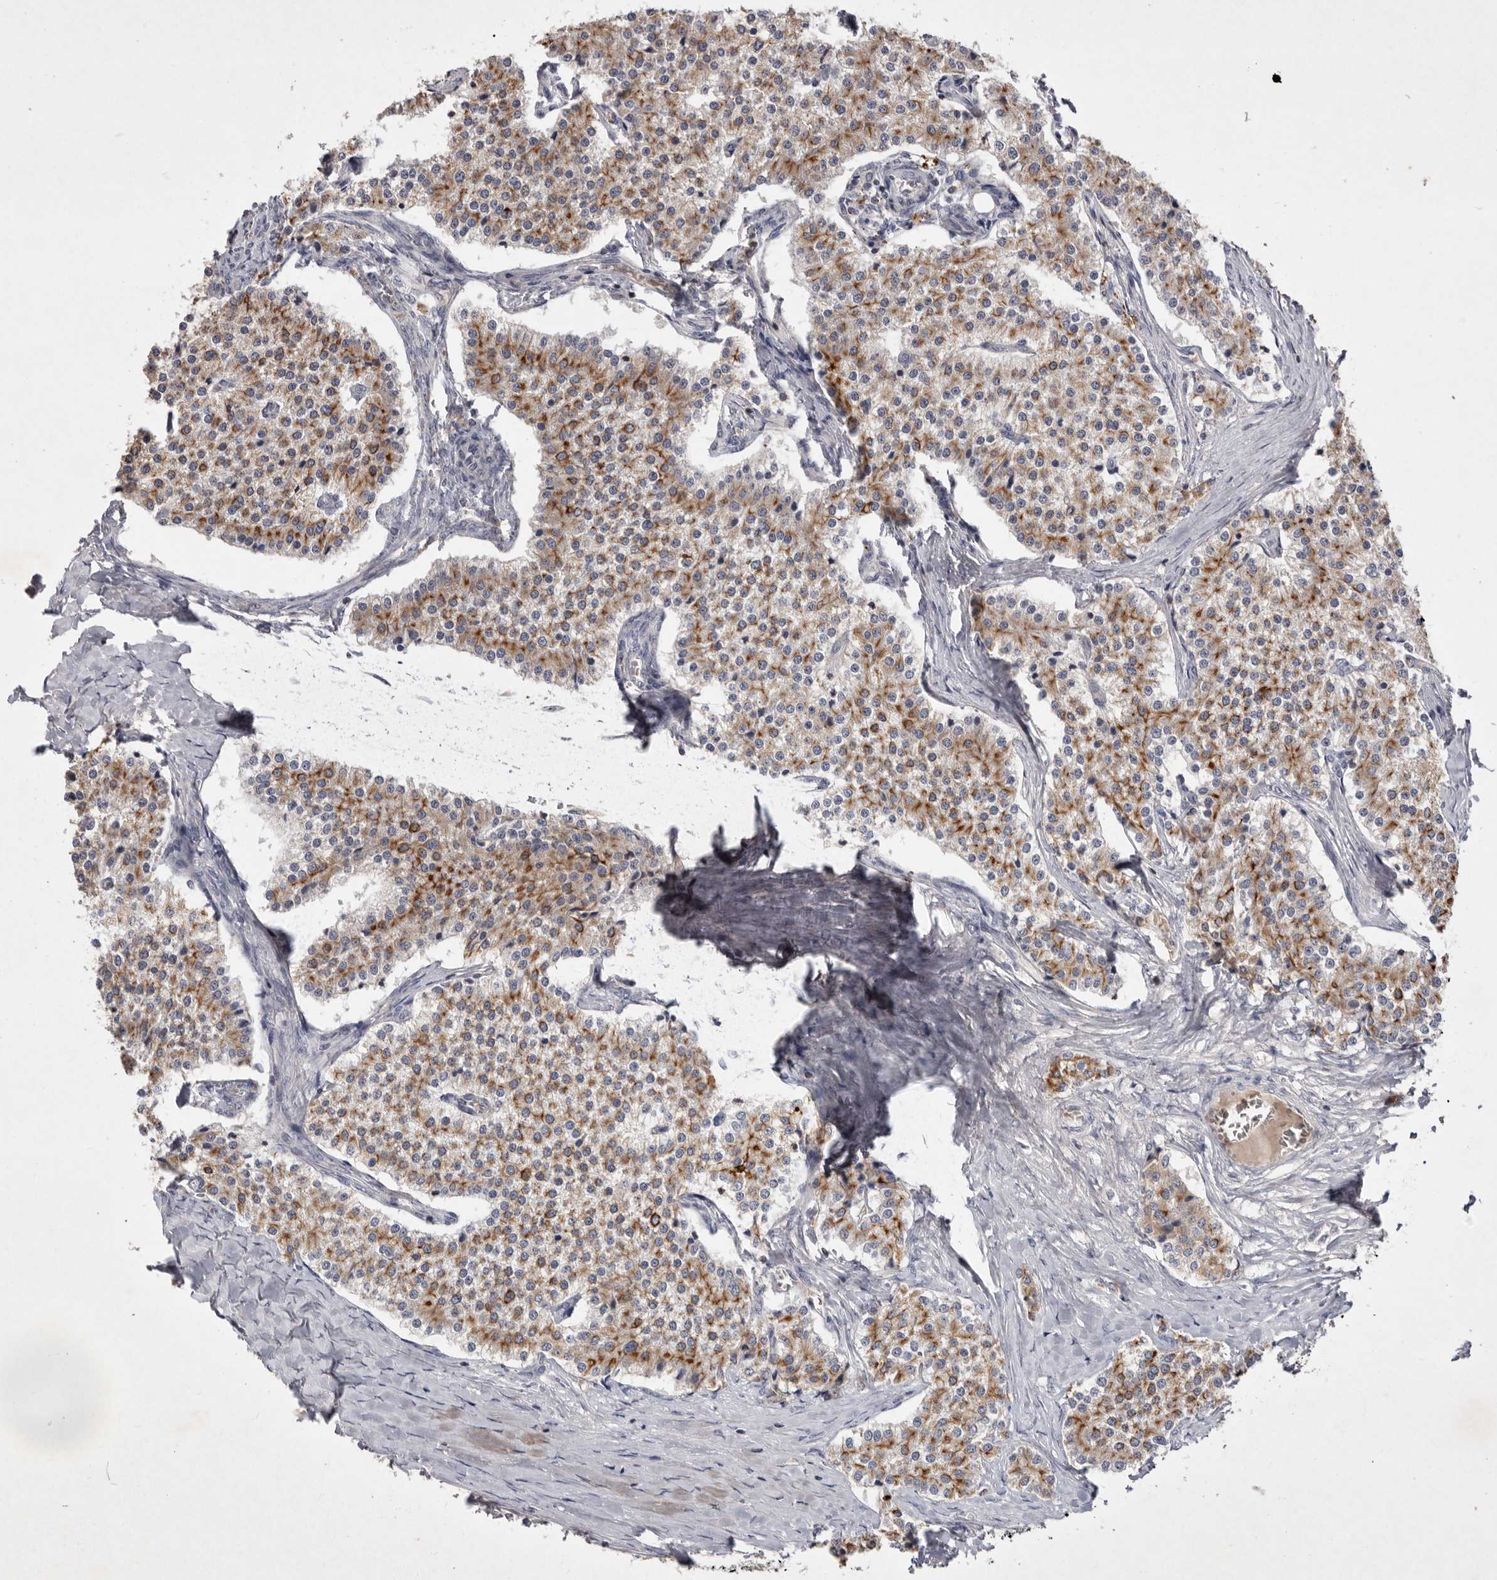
{"staining": {"intensity": "moderate", "quantity": ">75%", "location": "cytoplasmic/membranous"}, "tissue": "carcinoid", "cell_type": "Tumor cells", "image_type": "cancer", "snomed": [{"axis": "morphology", "description": "Carcinoid, malignant, NOS"}, {"axis": "topography", "description": "Colon"}], "caption": "Moderate cytoplasmic/membranous positivity for a protein is seen in approximately >75% of tumor cells of carcinoid using immunohistochemistry.", "gene": "TNFSF14", "patient": {"sex": "female", "age": 52}}